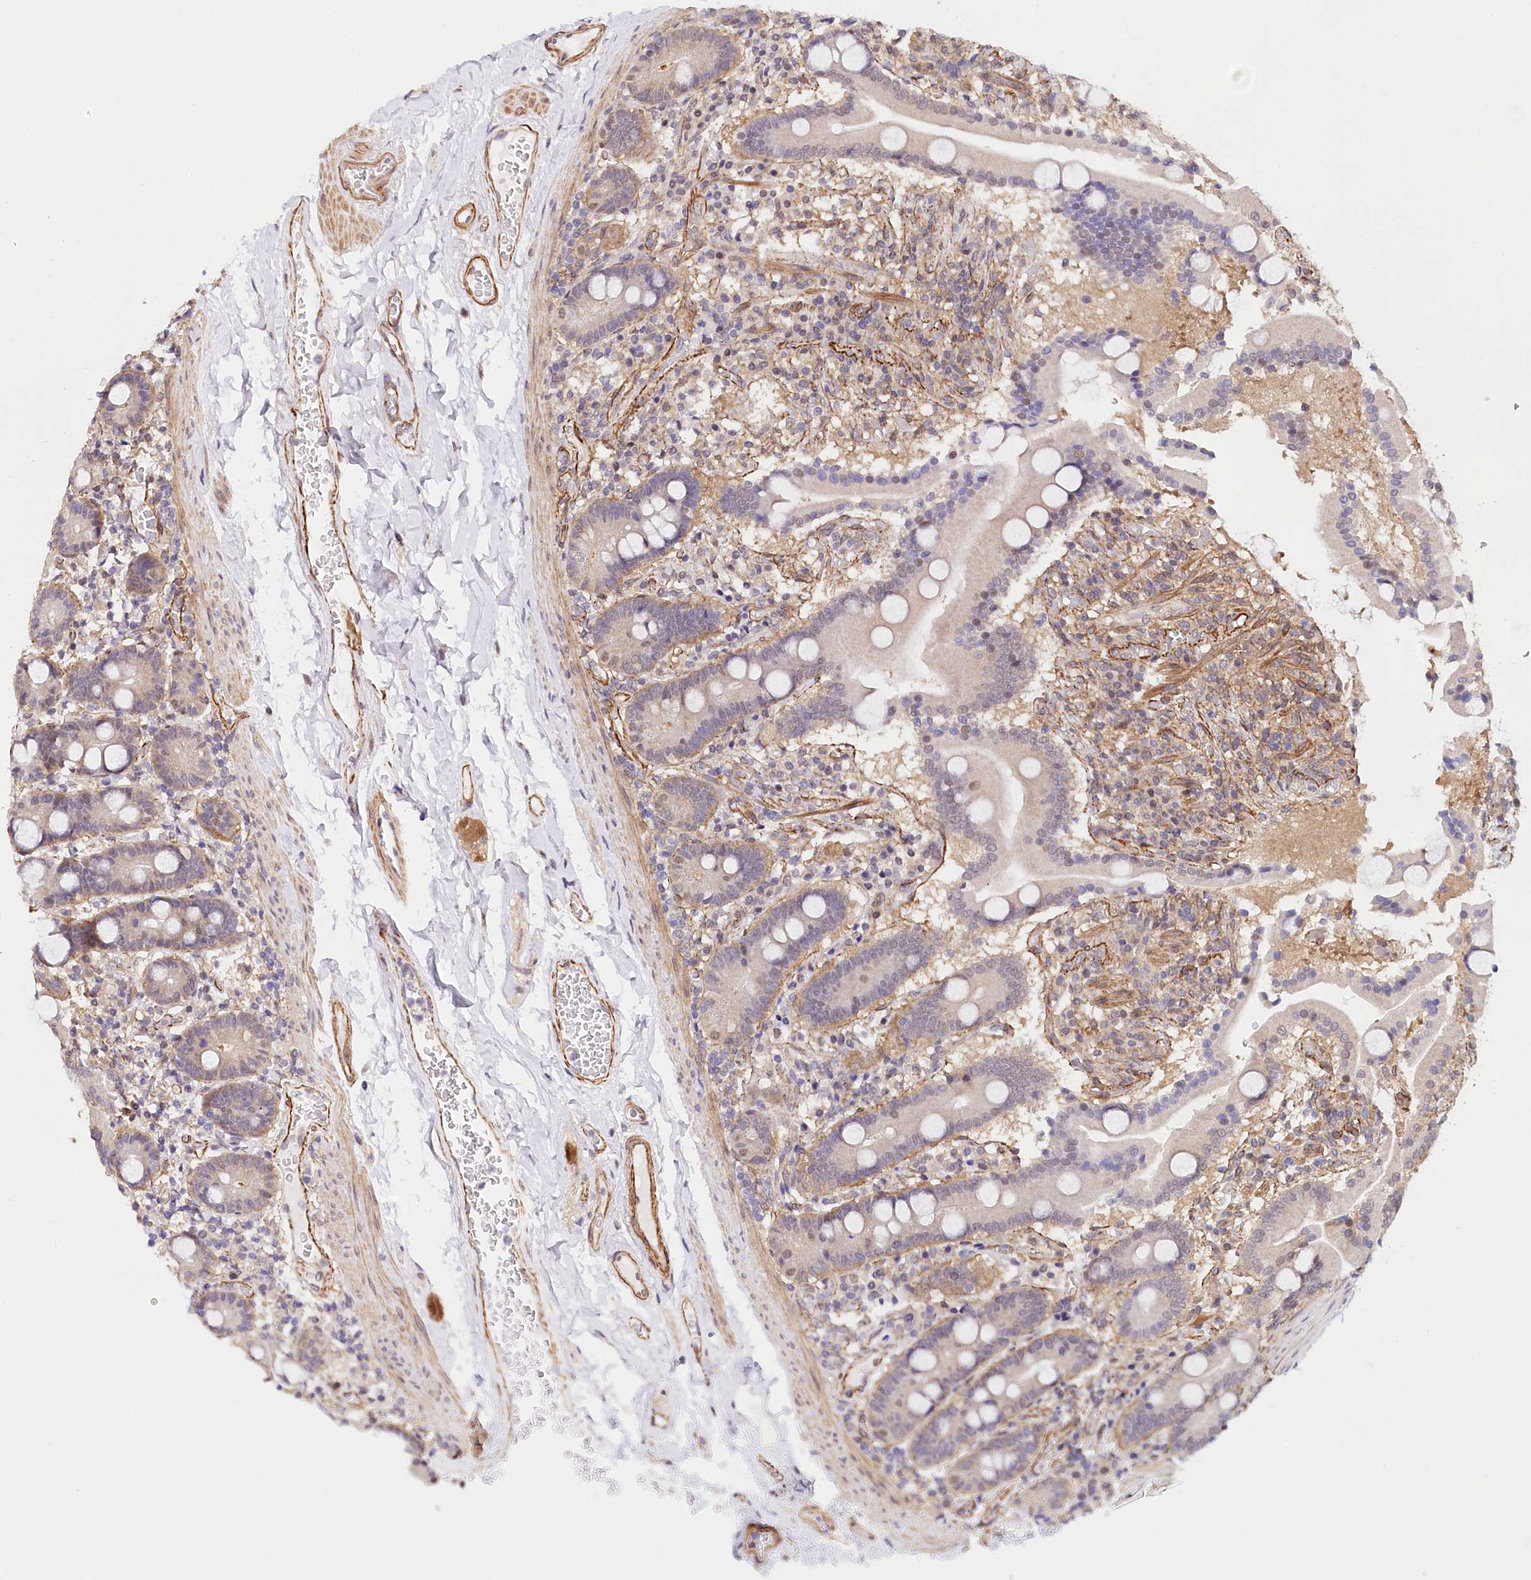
{"staining": {"intensity": "weak", "quantity": "<25%", "location": "nuclear"}, "tissue": "duodenum", "cell_type": "Glandular cells", "image_type": "normal", "snomed": [{"axis": "morphology", "description": "Normal tissue, NOS"}, {"axis": "topography", "description": "Duodenum"}], "caption": "DAB (3,3'-diaminobenzidine) immunohistochemical staining of normal human duodenum displays no significant expression in glandular cells.", "gene": "PPP2R5B", "patient": {"sex": "male", "age": 55}}